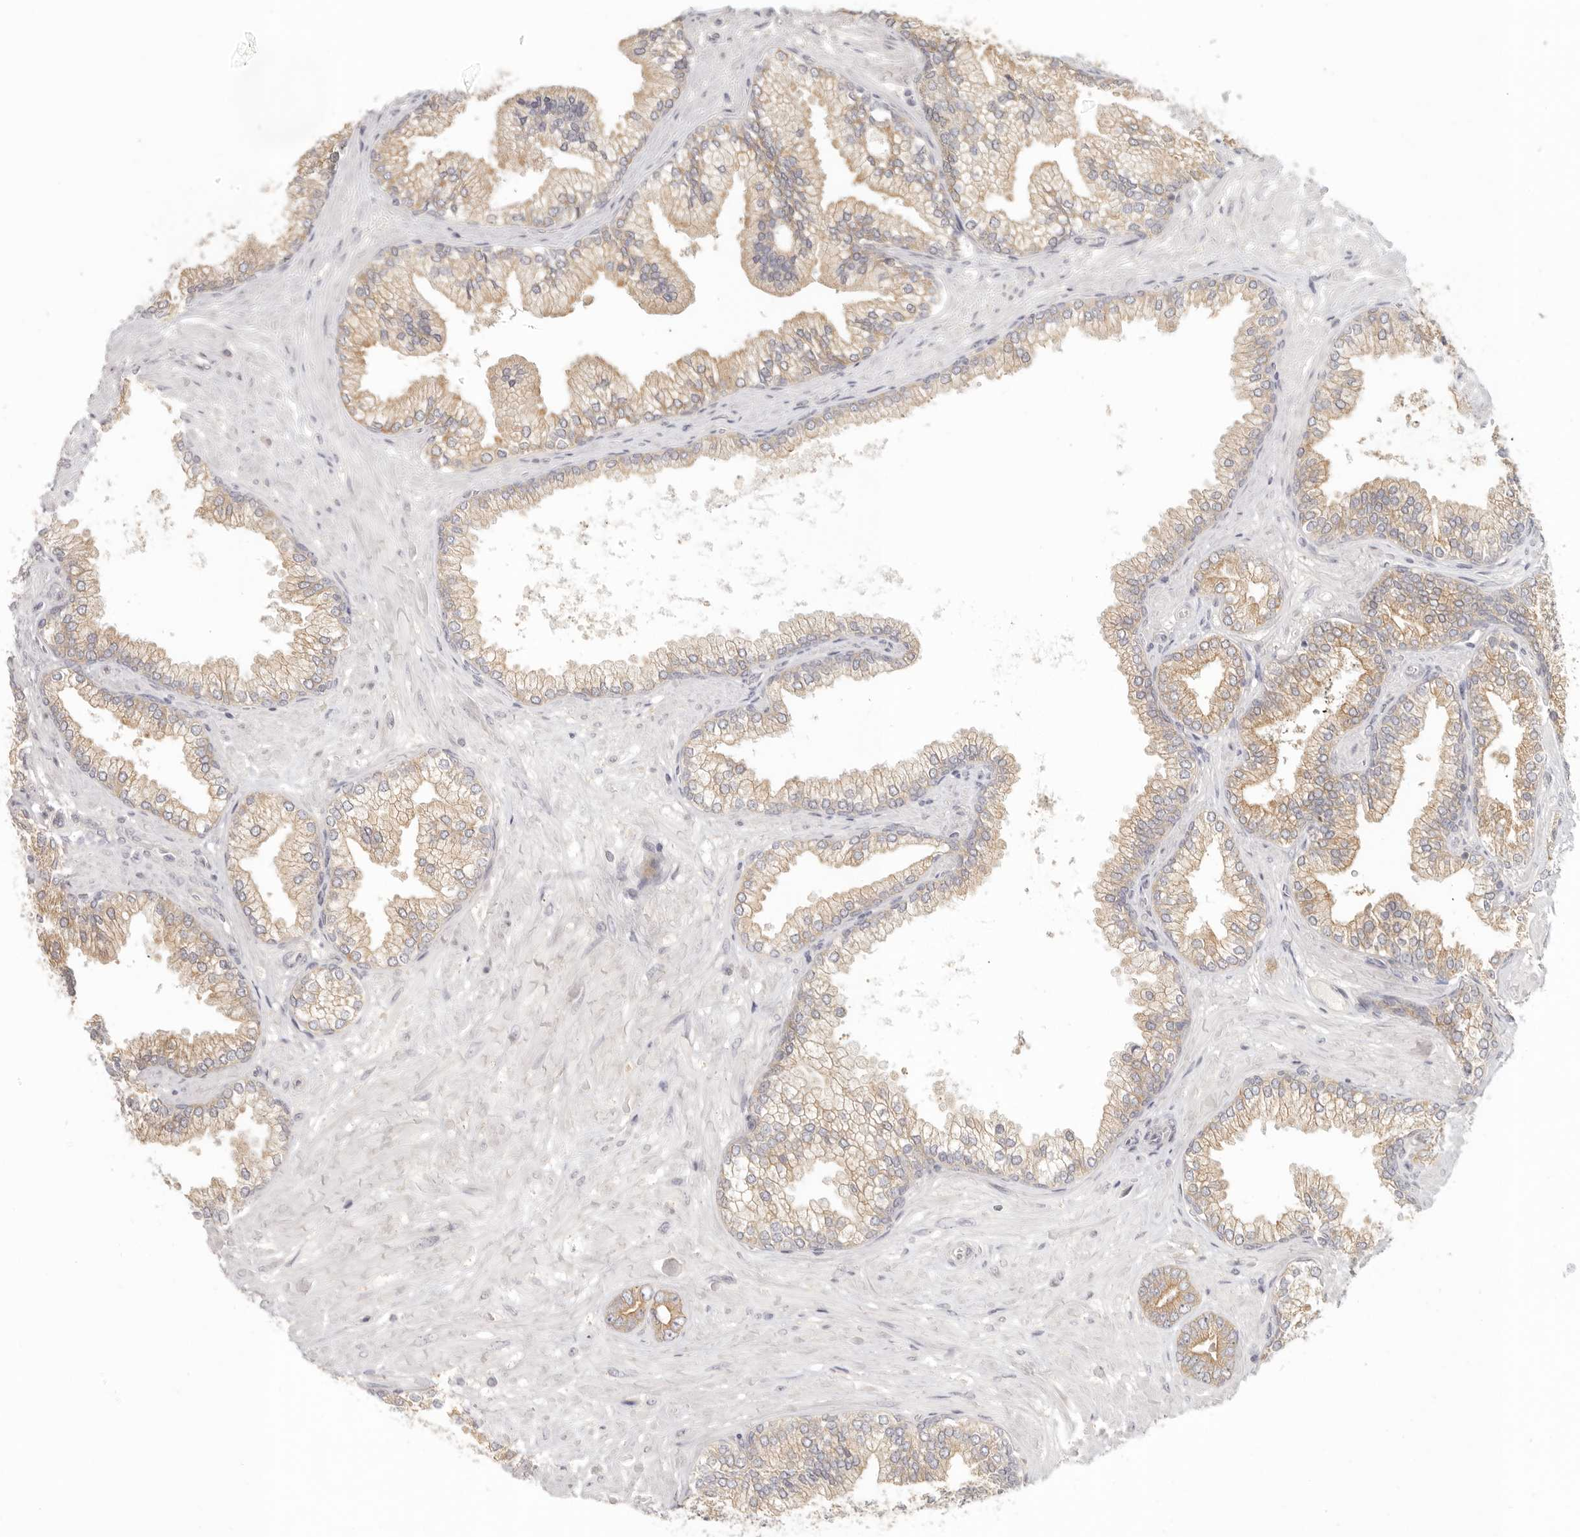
{"staining": {"intensity": "moderate", "quantity": ">75%", "location": "cytoplasmic/membranous"}, "tissue": "prostate cancer", "cell_type": "Tumor cells", "image_type": "cancer", "snomed": [{"axis": "morphology", "description": "Adenocarcinoma, Low grade"}, {"axis": "topography", "description": "Prostate"}], "caption": "Brown immunohistochemical staining in prostate cancer (low-grade adenocarcinoma) demonstrates moderate cytoplasmic/membranous positivity in about >75% of tumor cells. The staining is performed using DAB brown chromogen to label protein expression. The nuclei are counter-stained blue using hematoxylin.", "gene": "AHDC1", "patient": {"sex": "male", "age": 71}}